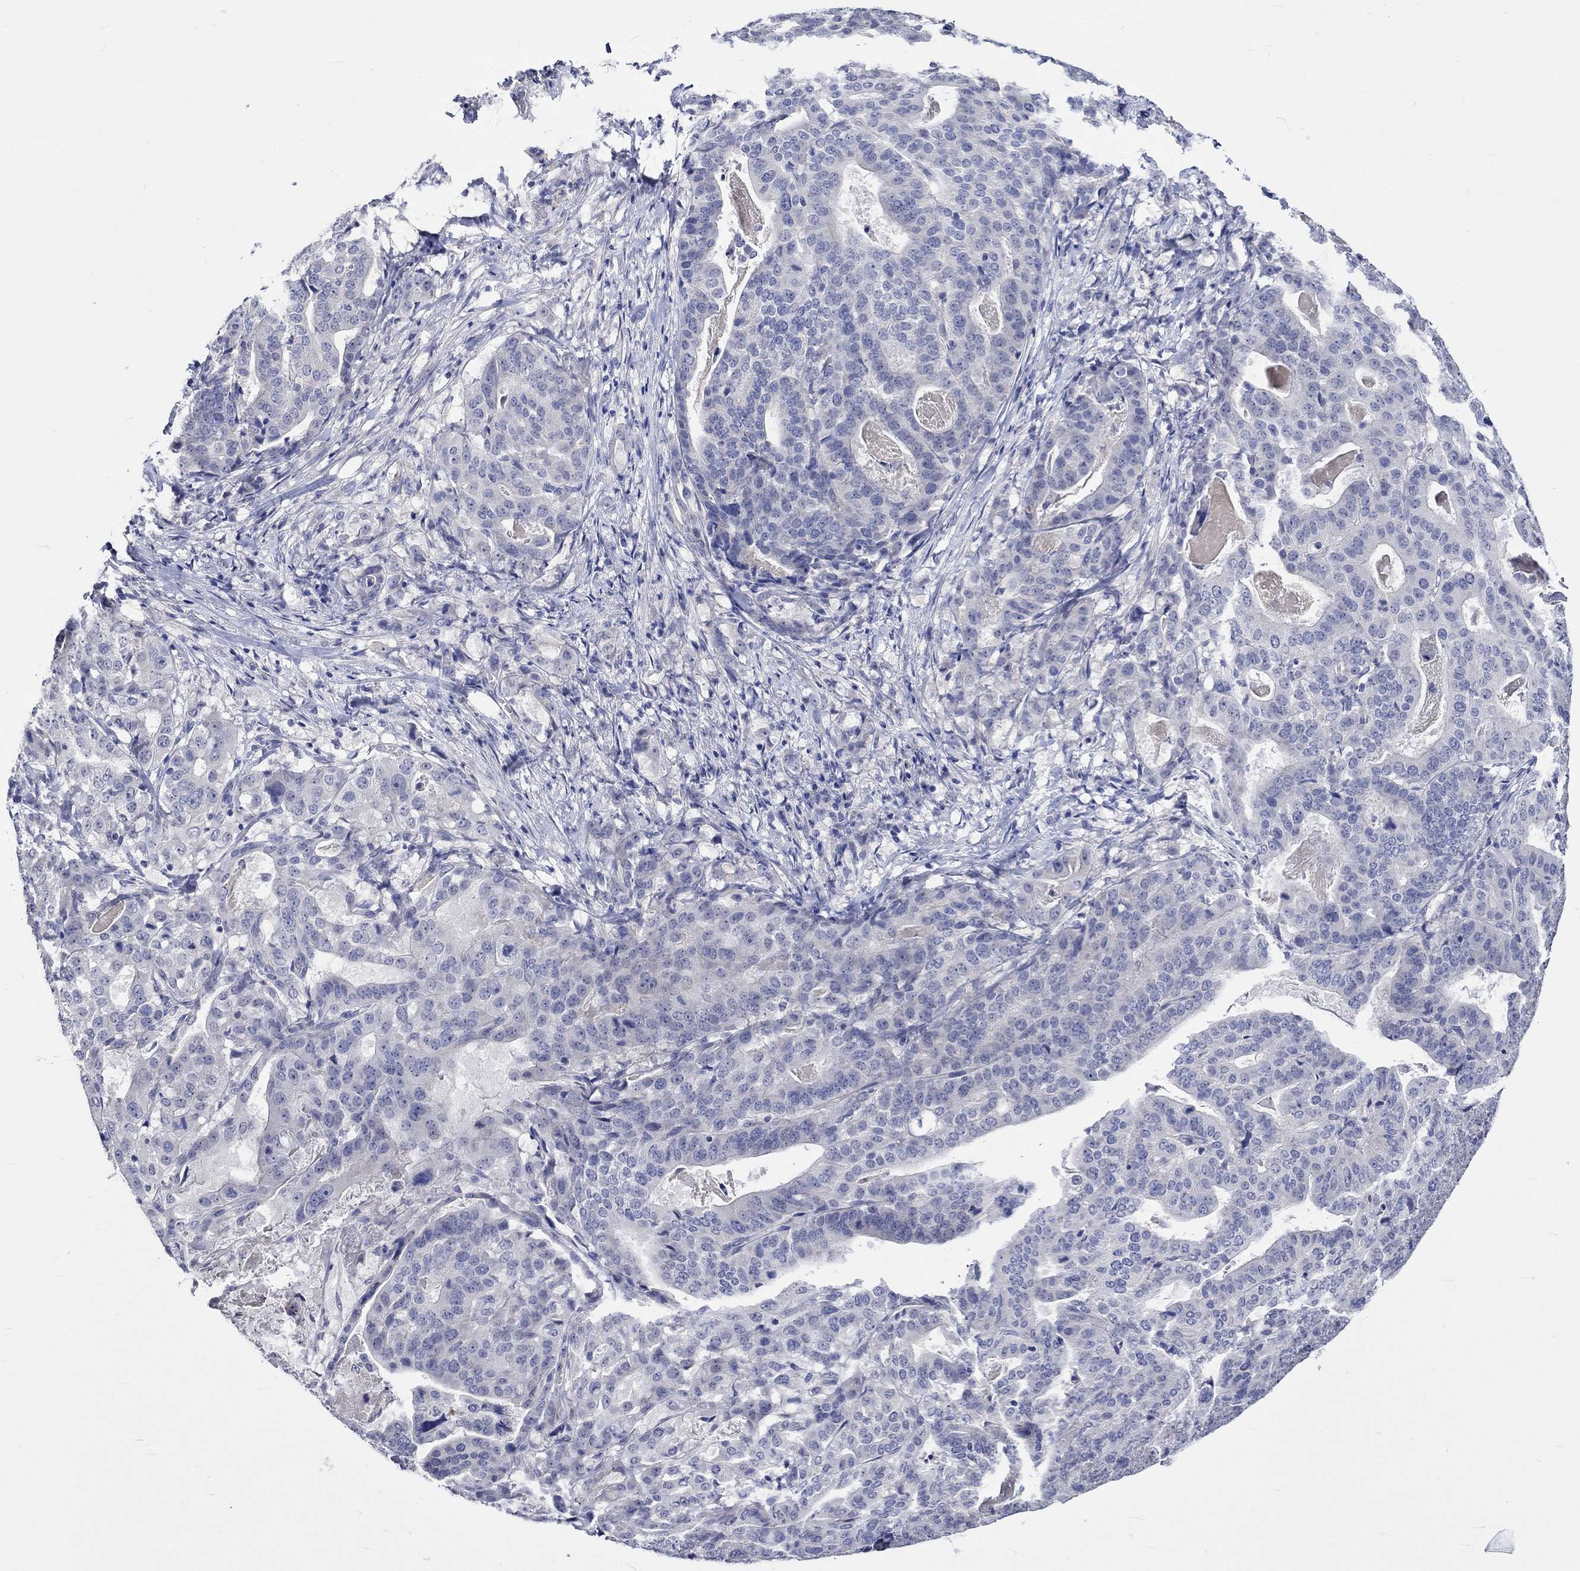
{"staining": {"intensity": "negative", "quantity": "none", "location": "none"}, "tissue": "stomach cancer", "cell_type": "Tumor cells", "image_type": "cancer", "snomed": [{"axis": "morphology", "description": "Adenocarcinoma, NOS"}, {"axis": "topography", "description": "Stomach"}], "caption": "DAB immunohistochemical staining of human stomach cancer (adenocarcinoma) reveals no significant staining in tumor cells.", "gene": "CRYAB", "patient": {"sex": "male", "age": 48}}